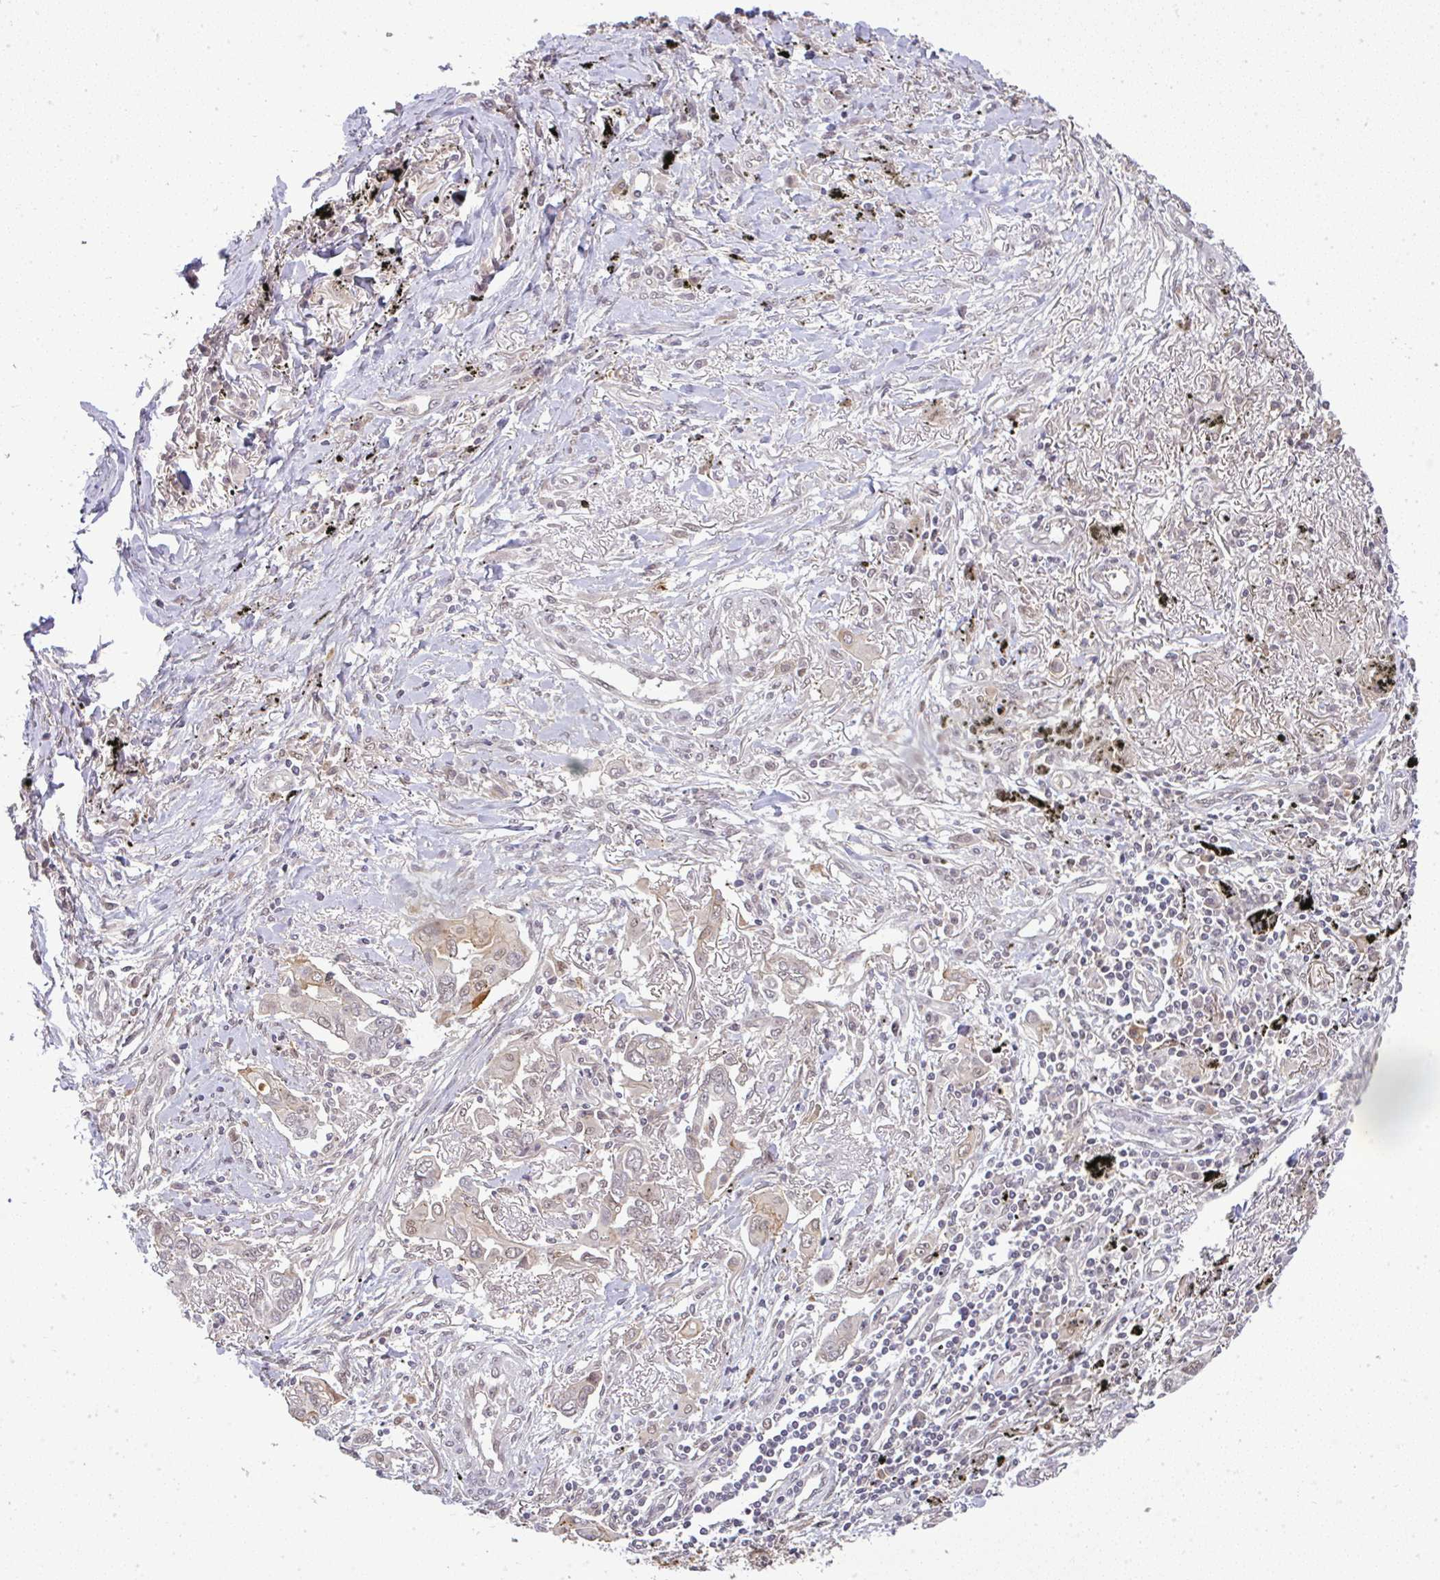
{"staining": {"intensity": "negative", "quantity": "none", "location": "none"}, "tissue": "lung cancer", "cell_type": "Tumor cells", "image_type": "cancer", "snomed": [{"axis": "morphology", "description": "Adenocarcinoma, NOS"}, {"axis": "topography", "description": "Lung"}], "caption": "DAB immunohistochemical staining of human lung cancer shows no significant expression in tumor cells.", "gene": "FAM153A", "patient": {"sex": "male", "age": 76}}